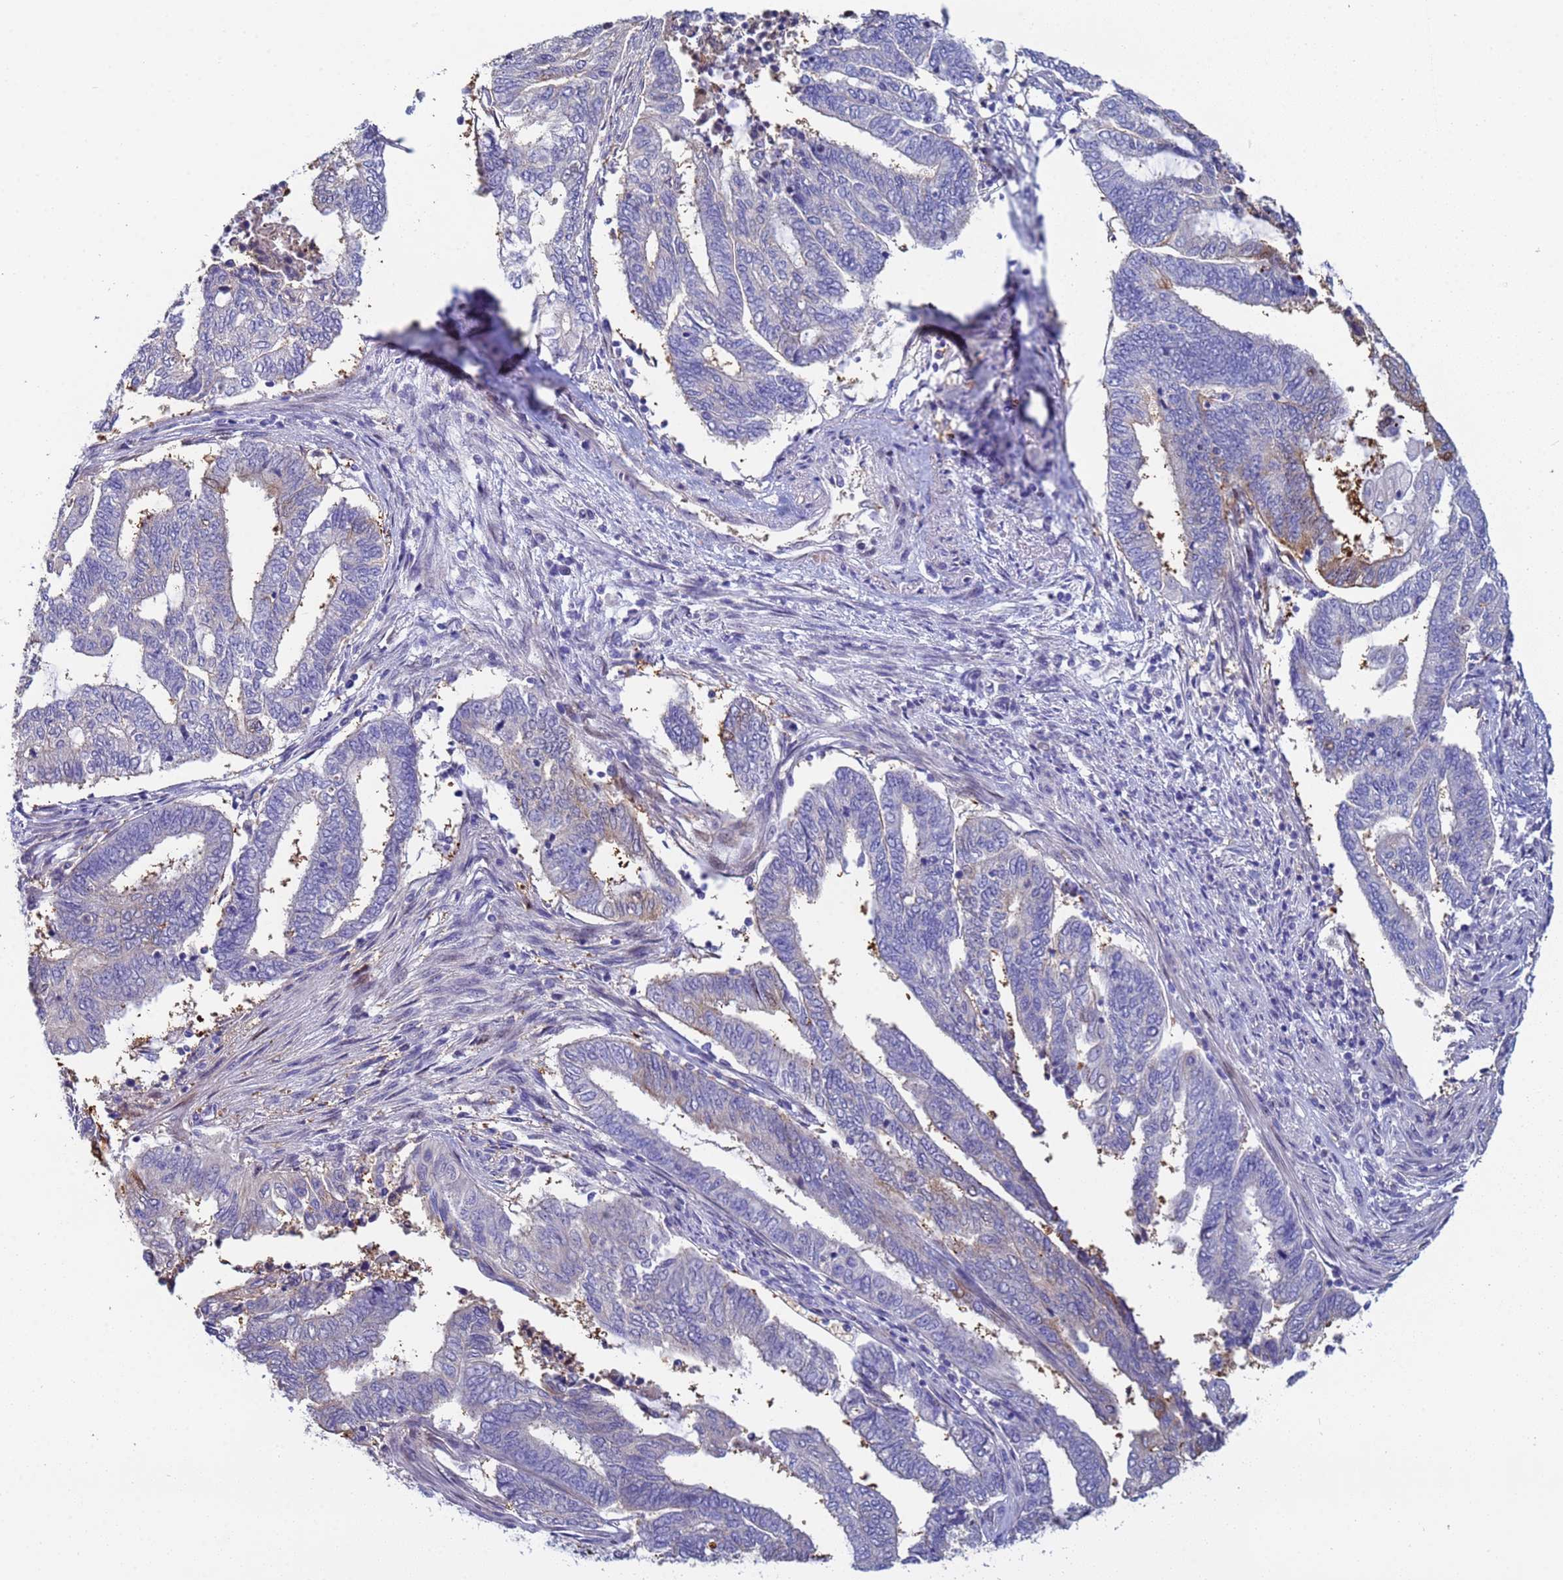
{"staining": {"intensity": "negative", "quantity": "none", "location": "none"}, "tissue": "endometrial cancer", "cell_type": "Tumor cells", "image_type": "cancer", "snomed": [{"axis": "morphology", "description": "Adenocarcinoma, NOS"}, {"axis": "topography", "description": "Uterus"}, {"axis": "topography", "description": "Endometrium"}], "caption": "IHC of endometrial adenocarcinoma reveals no expression in tumor cells. Nuclei are stained in blue.", "gene": "PPP6R1", "patient": {"sex": "female", "age": 70}}